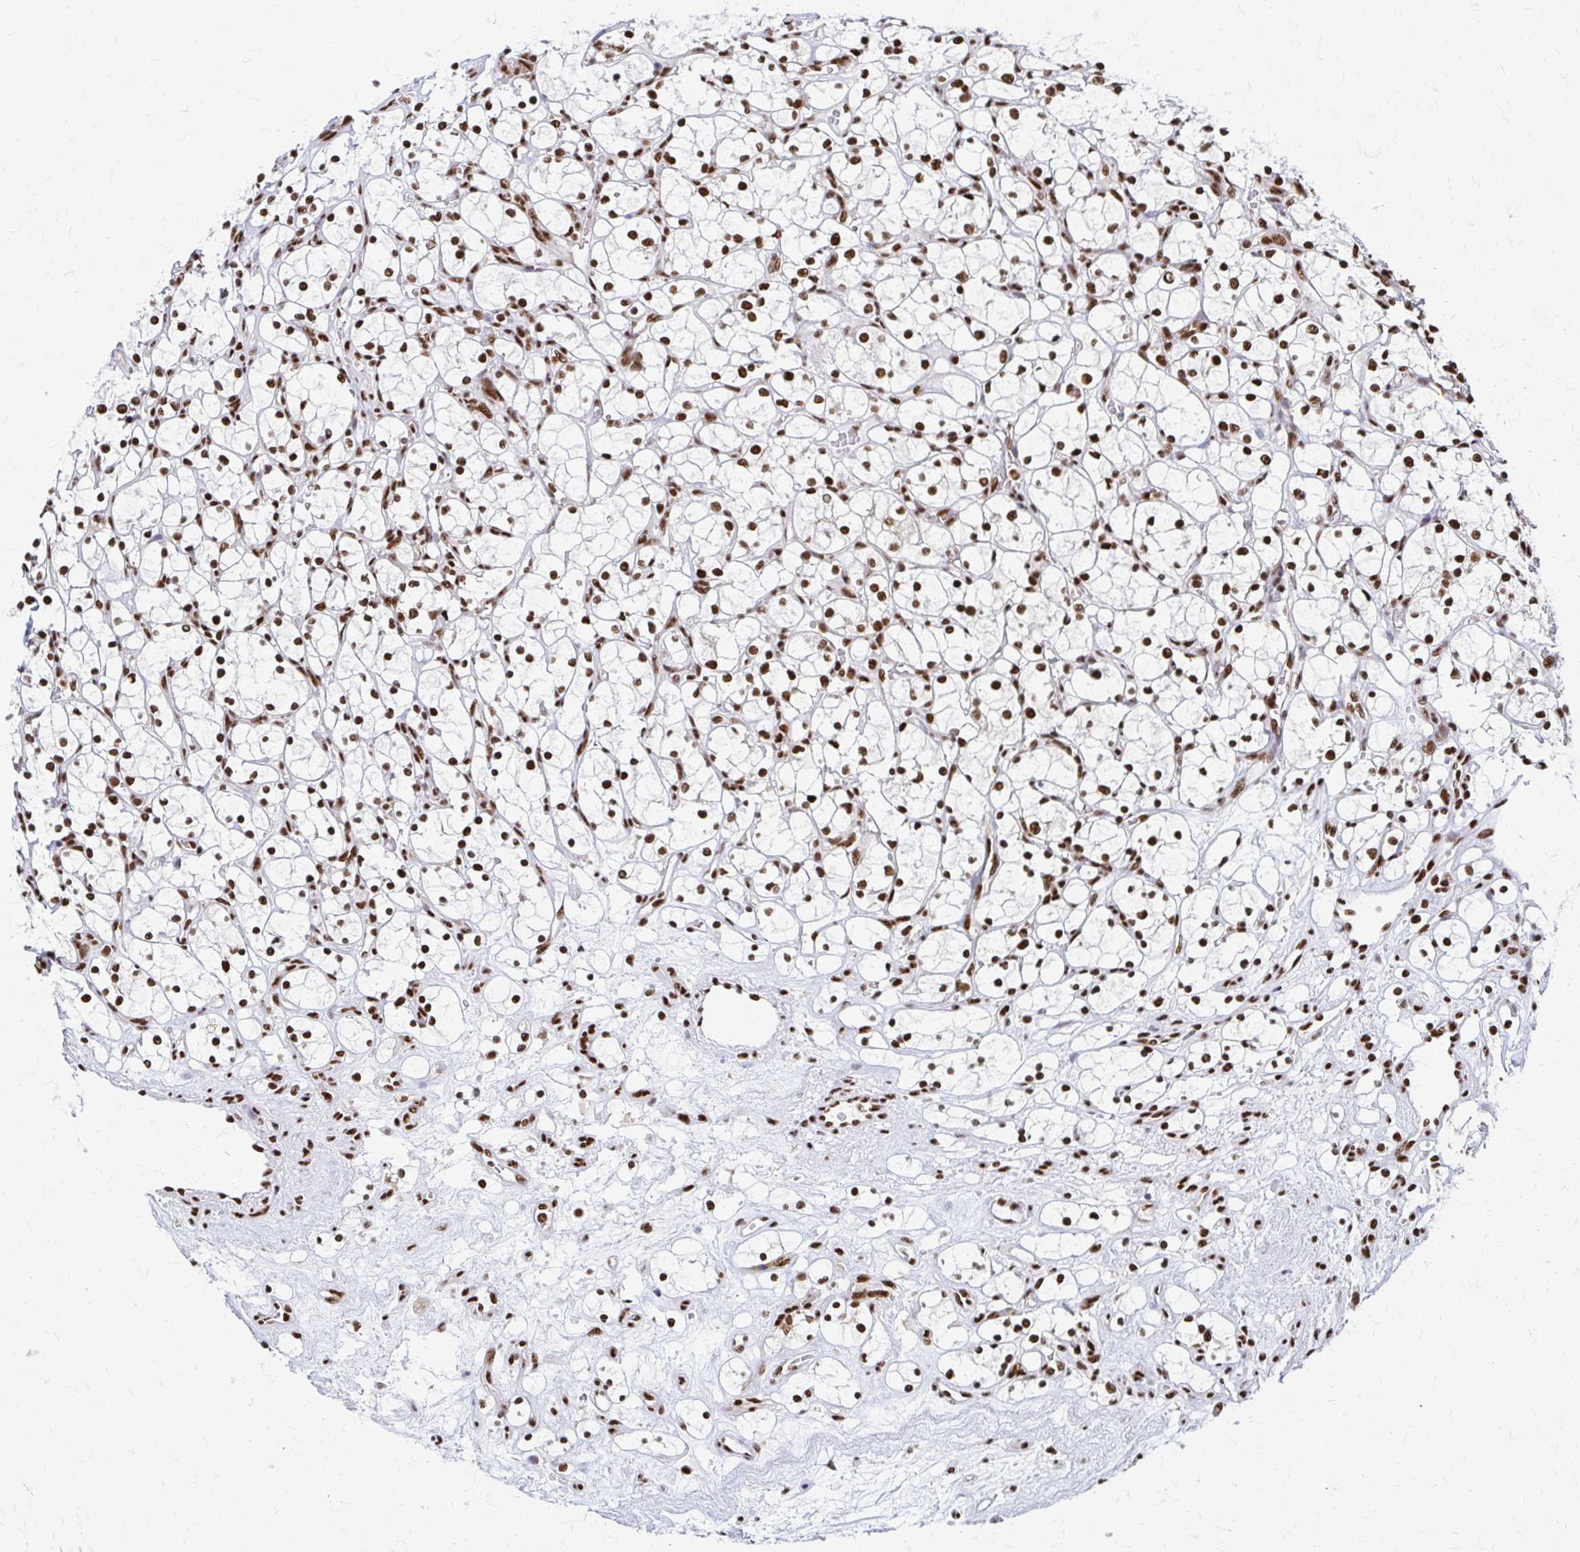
{"staining": {"intensity": "moderate", "quantity": ">75%", "location": "nuclear"}, "tissue": "renal cancer", "cell_type": "Tumor cells", "image_type": "cancer", "snomed": [{"axis": "morphology", "description": "Adenocarcinoma, NOS"}, {"axis": "topography", "description": "Kidney"}], "caption": "About >75% of tumor cells in human renal adenocarcinoma exhibit moderate nuclear protein staining as visualized by brown immunohistochemical staining.", "gene": "CNKSR3", "patient": {"sex": "female", "age": 69}}